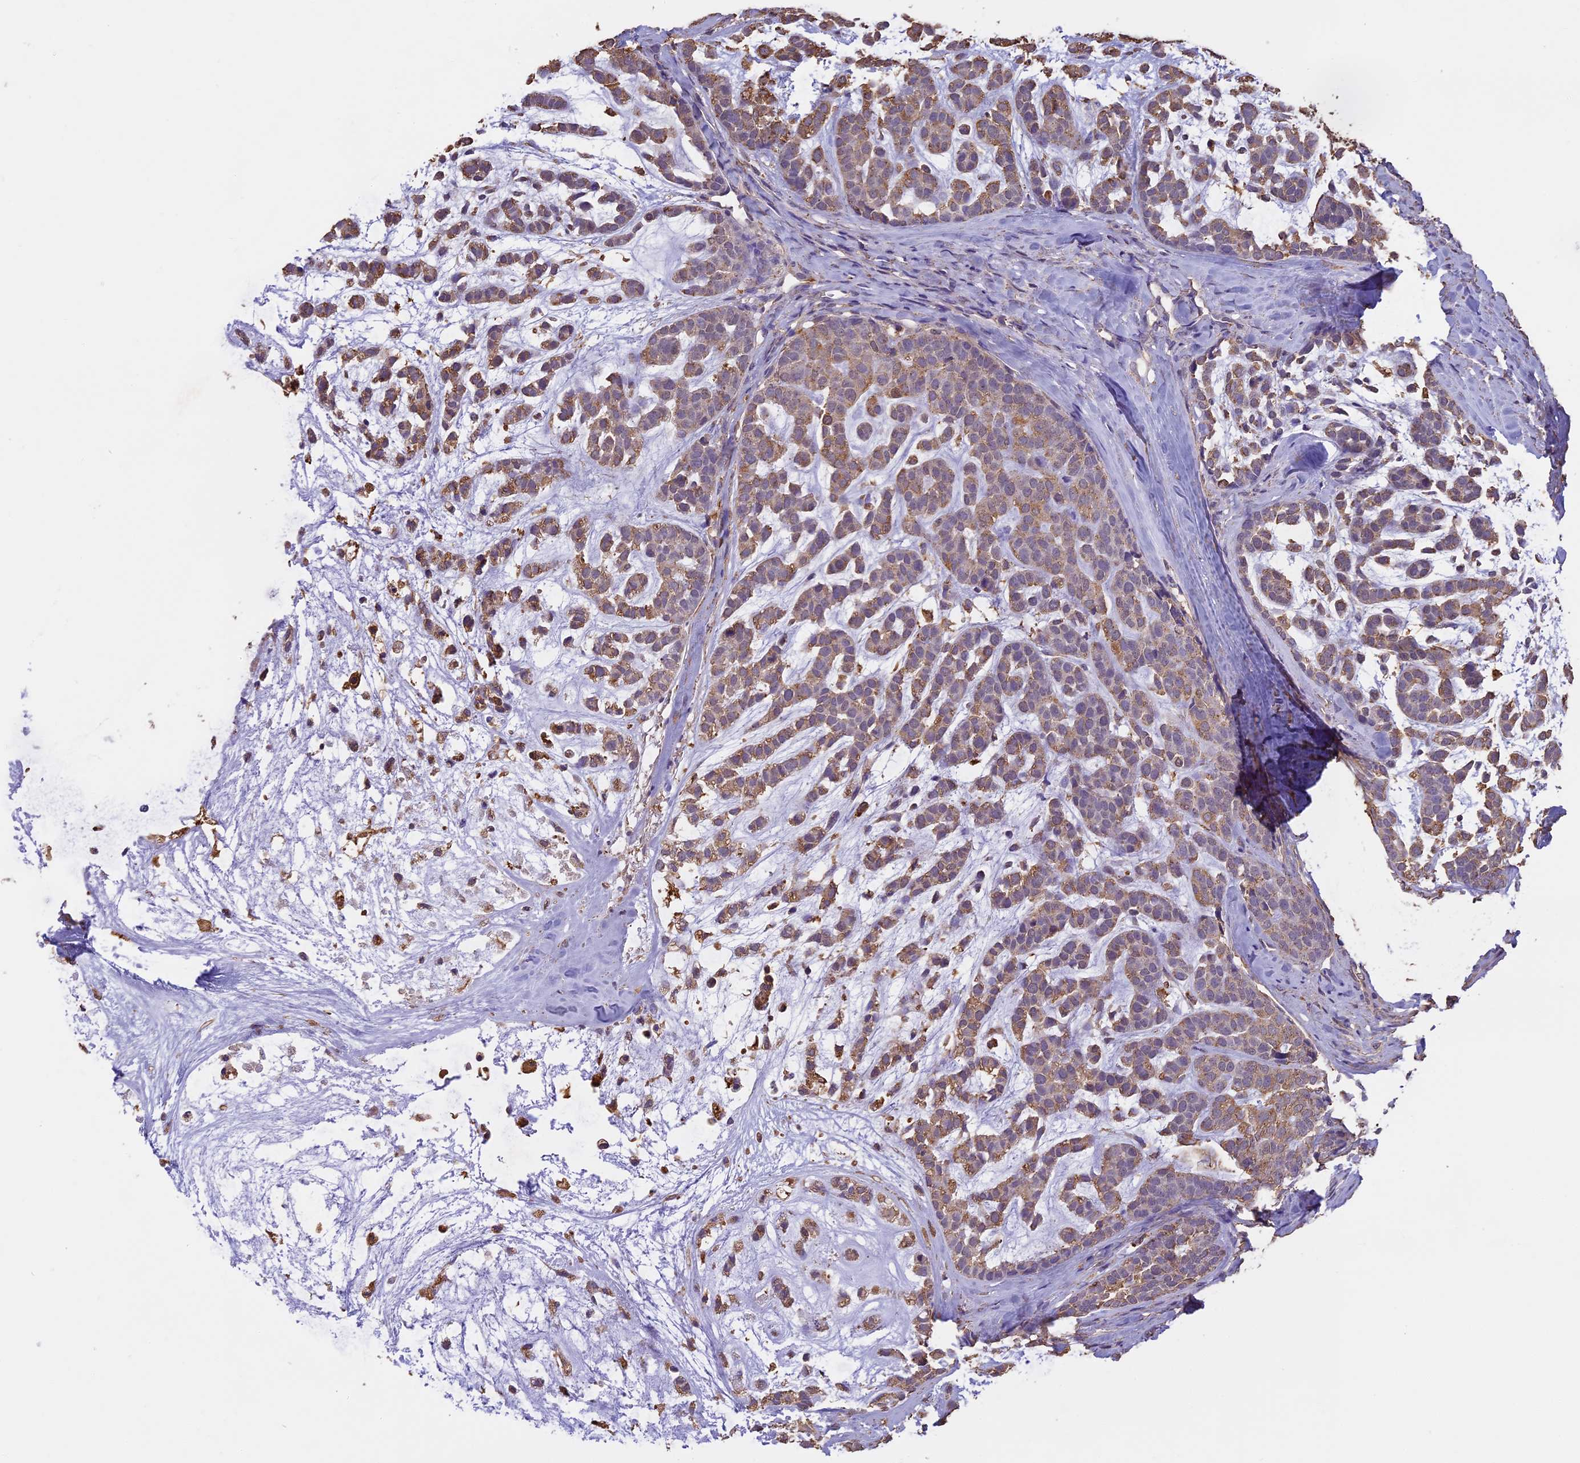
{"staining": {"intensity": "moderate", "quantity": "25%-75%", "location": "cytoplasmic/membranous"}, "tissue": "head and neck cancer", "cell_type": "Tumor cells", "image_type": "cancer", "snomed": [{"axis": "morphology", "description": "Adenocarcinoma, NOS"}, {"axis": "morphology", "description": "Adenoma, NOS"}, {"axis": "topography", "description": "Head-Neck"}], "caption": "Immunohistochemical staining of human adenocarcinoma (head and neck) shows moderate cytoplasmic/membranous protein expression in about 25%-75% of tumor cells.", "gene": "ARHGAP19", "patient": {"sex": "female", "age": 55}}